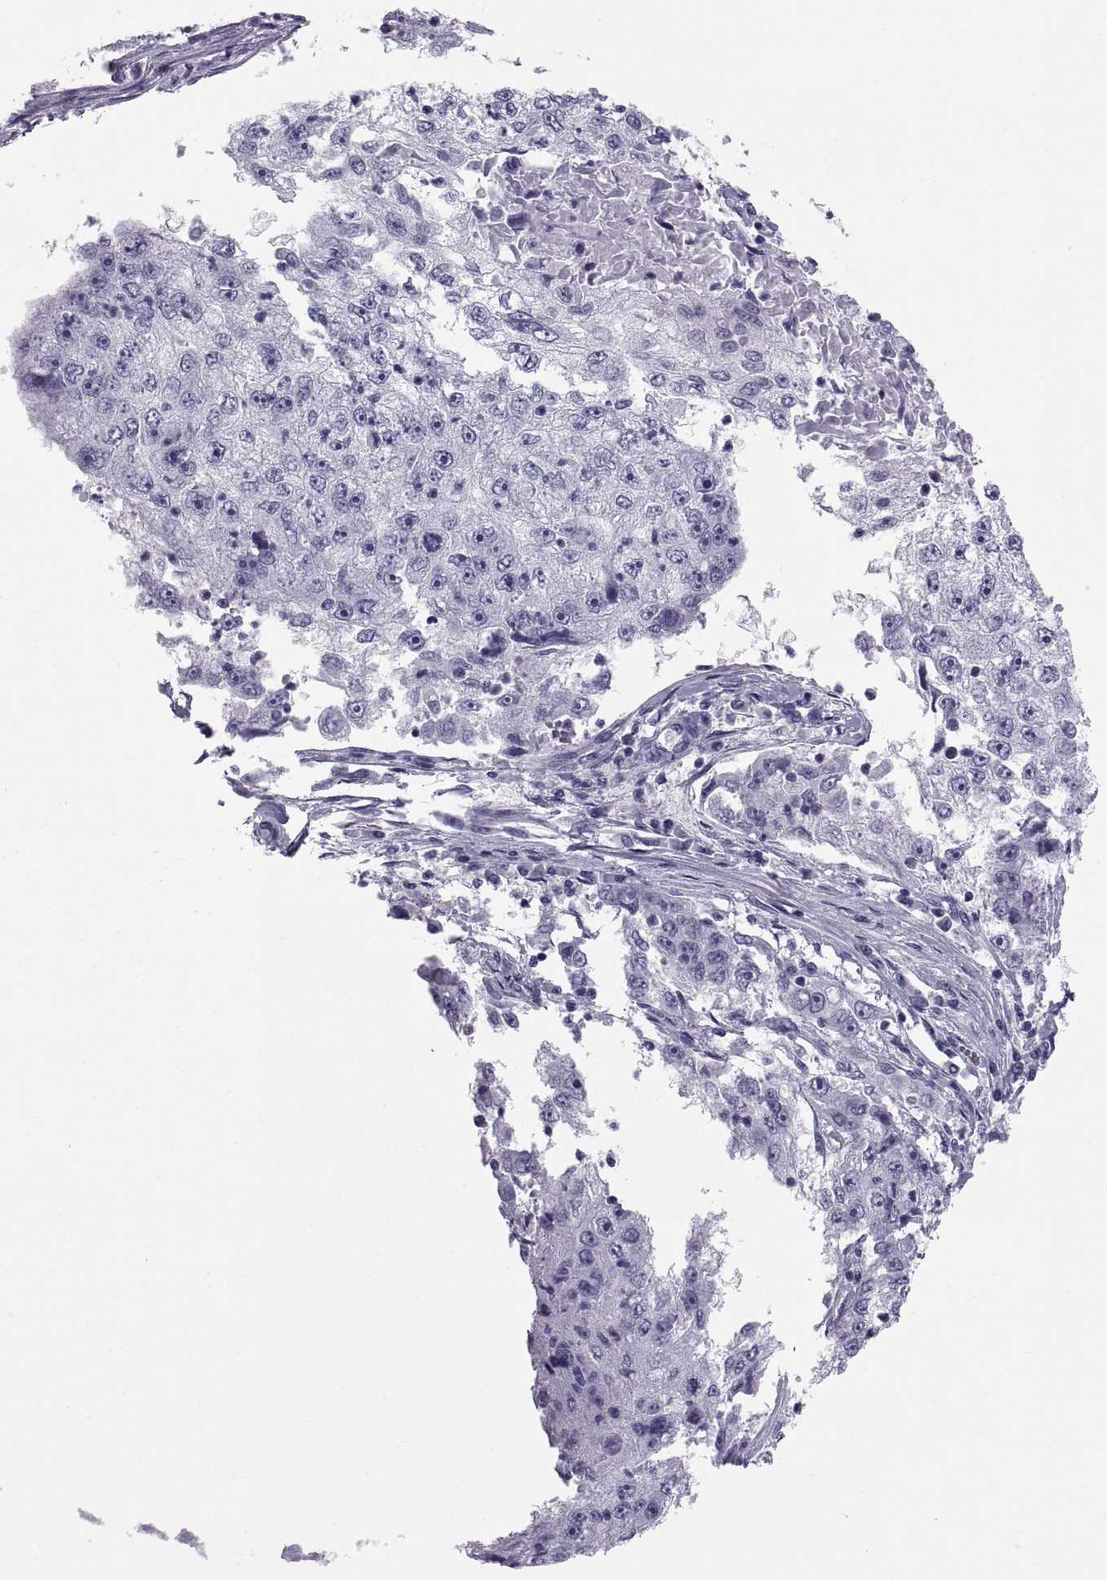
{"staining": {"intensity": "negative", "quantity": "none", "location": "none"}, "tissue": "cervical cancer", "cell_type": "Tumor cells", "image_type": "cancer", "snomed": [{"axis": "morphology", "description": "Squamous cell carcinoma, NOS"}, {"axis": "topography", "description": "Cervix"}], "caption": "Protein analysis of cervical cancer (squamous cell carcinoma) displays no significant expression in tumor cells. (DAB (3,3'-diaminobenzidine) immunohistochemistry (IHC) with hematoxylin counter stain).", "gene": "CT47A10", "patient": {"sex": "female", "age": 36}}